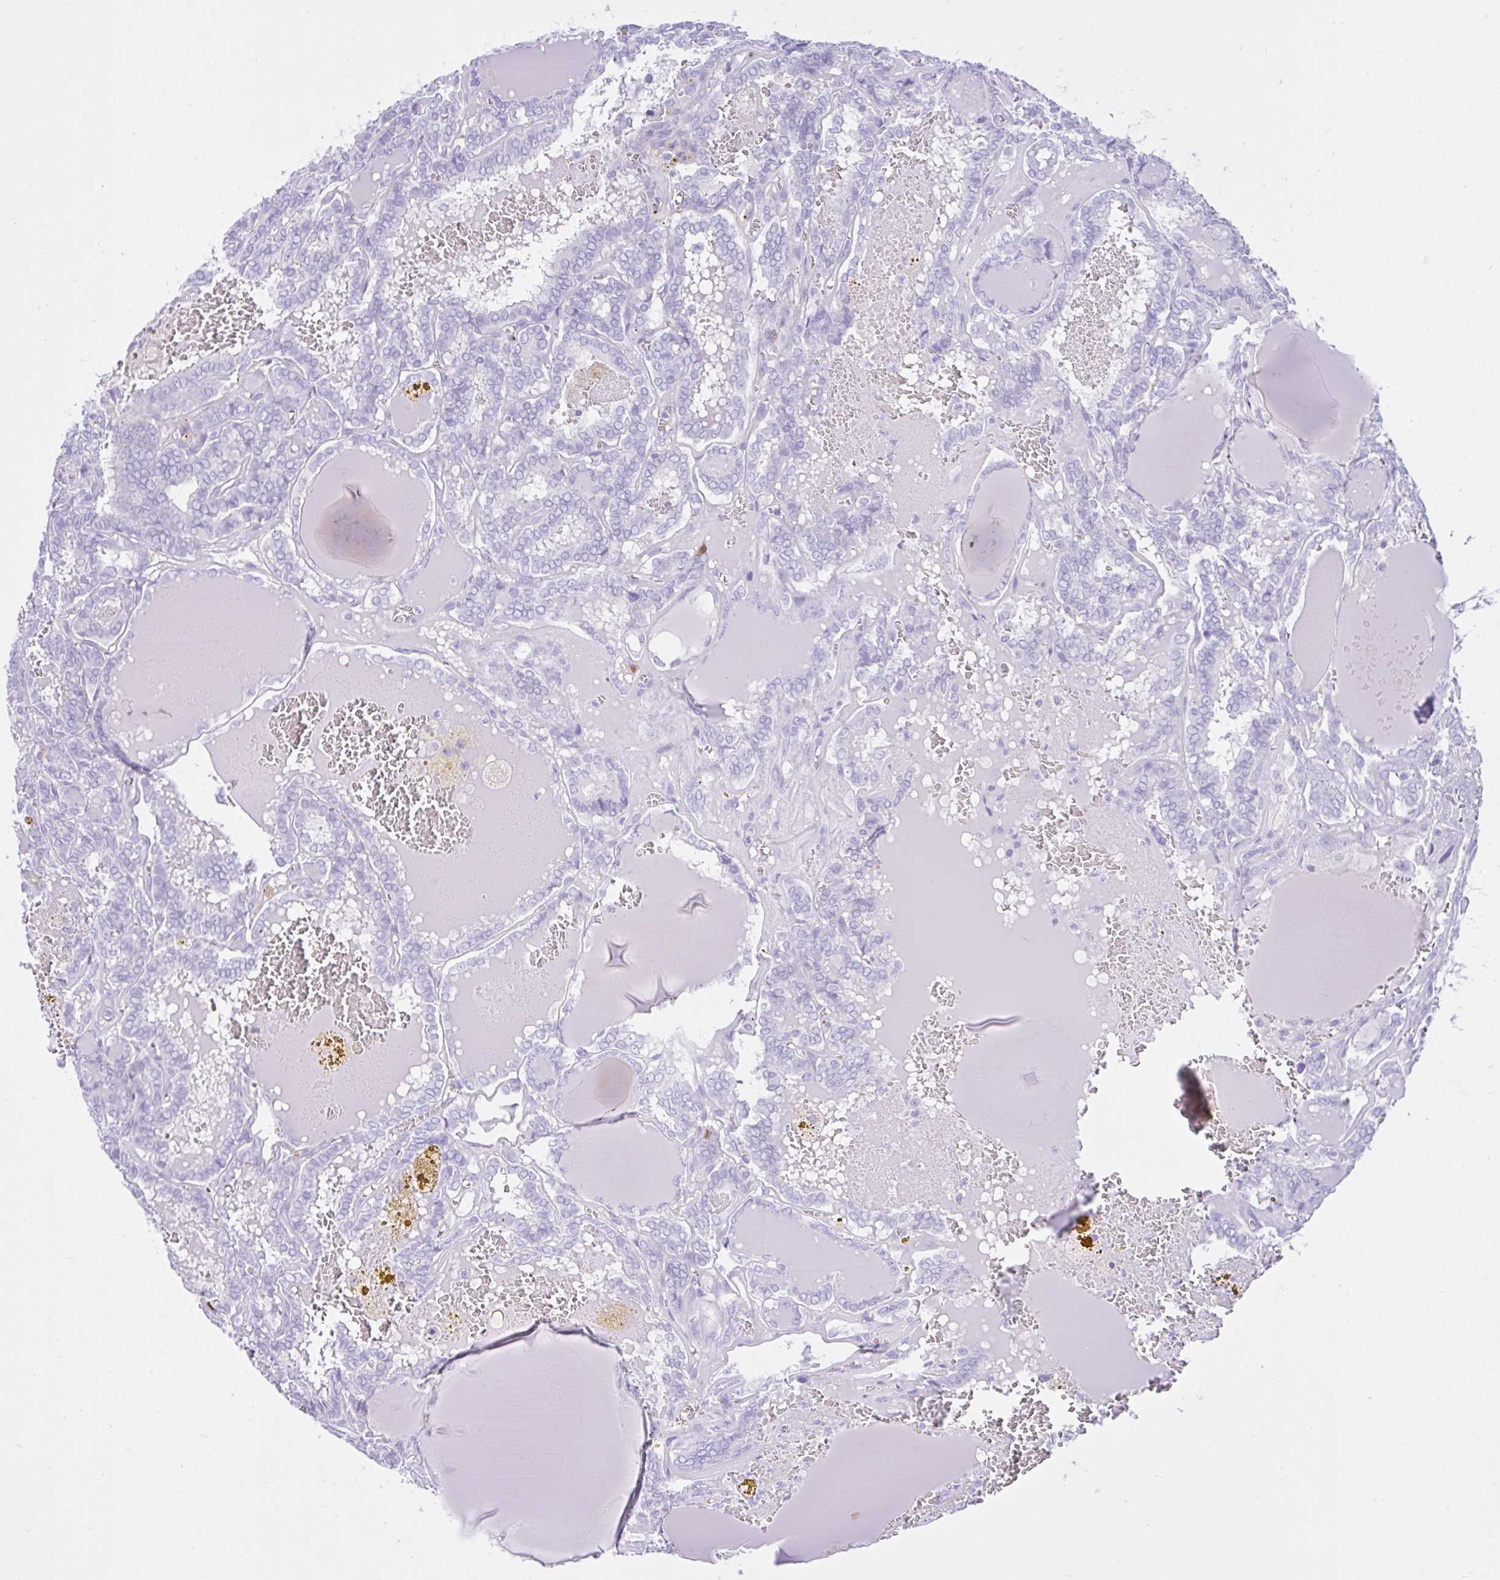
{"staining": {"intensity": "negative", "quantity": "none", "location": "none"}, "tissue": "thyroid cancer", "cell_type": "Tumor cells", "image_type": "cancer", "snomed": [{"axis": "morphology", "description": "Papillary adenocarcinoma, NOS"}, {"axis": "topography", "description": "Thyroid gland"}], "caption": "Immunohistochemistry (IHC) image of thyroid papillary adenocarcinoma stained for a protein (brown), which reveals no expression in tumor cells.", "gene": "CYP19A1", "patient": {"sex": "female", "age": 72}}